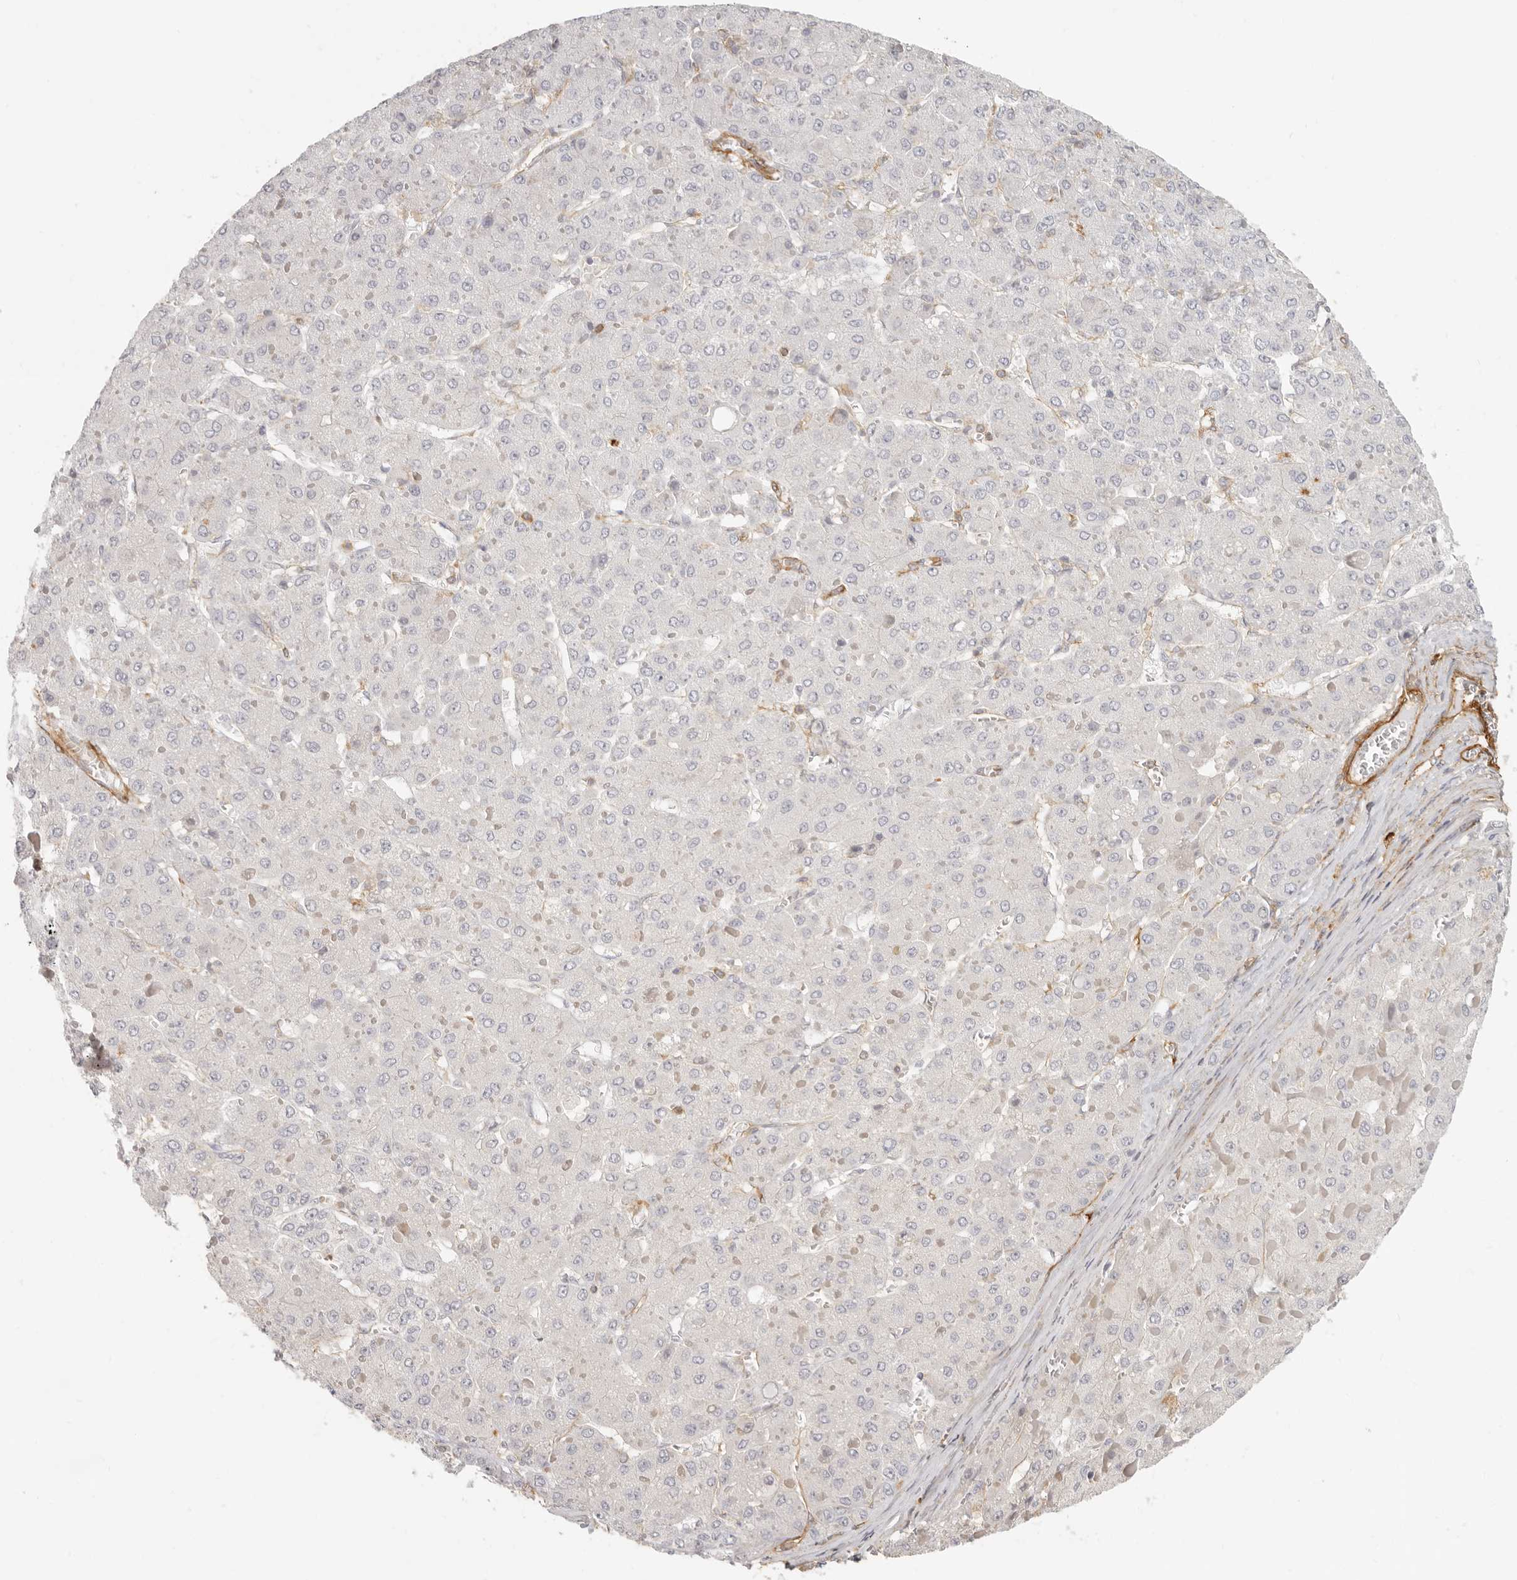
{"staining": {"intensity": "negative", "quantity": "none", "location": "none"}, "tissue": "liver cancer", "cell_type": "Tumor cells", "image_type": "cancer", "snomed": [{"axis": "morphology", "description": "Carcinoma, Hepatocellular, NOS"}, {"axis": "topography", "description": "Liver"}], "caption": "Tumor cells are negative for brown protein staining in hepatocellular carcinoma (liver). (DAB immunohistochemistry (IHC) visualized using brightfield microscopy, high magnification).", "gene": "NIBAN1", "patient": {"sex": "female", "age": 73}}